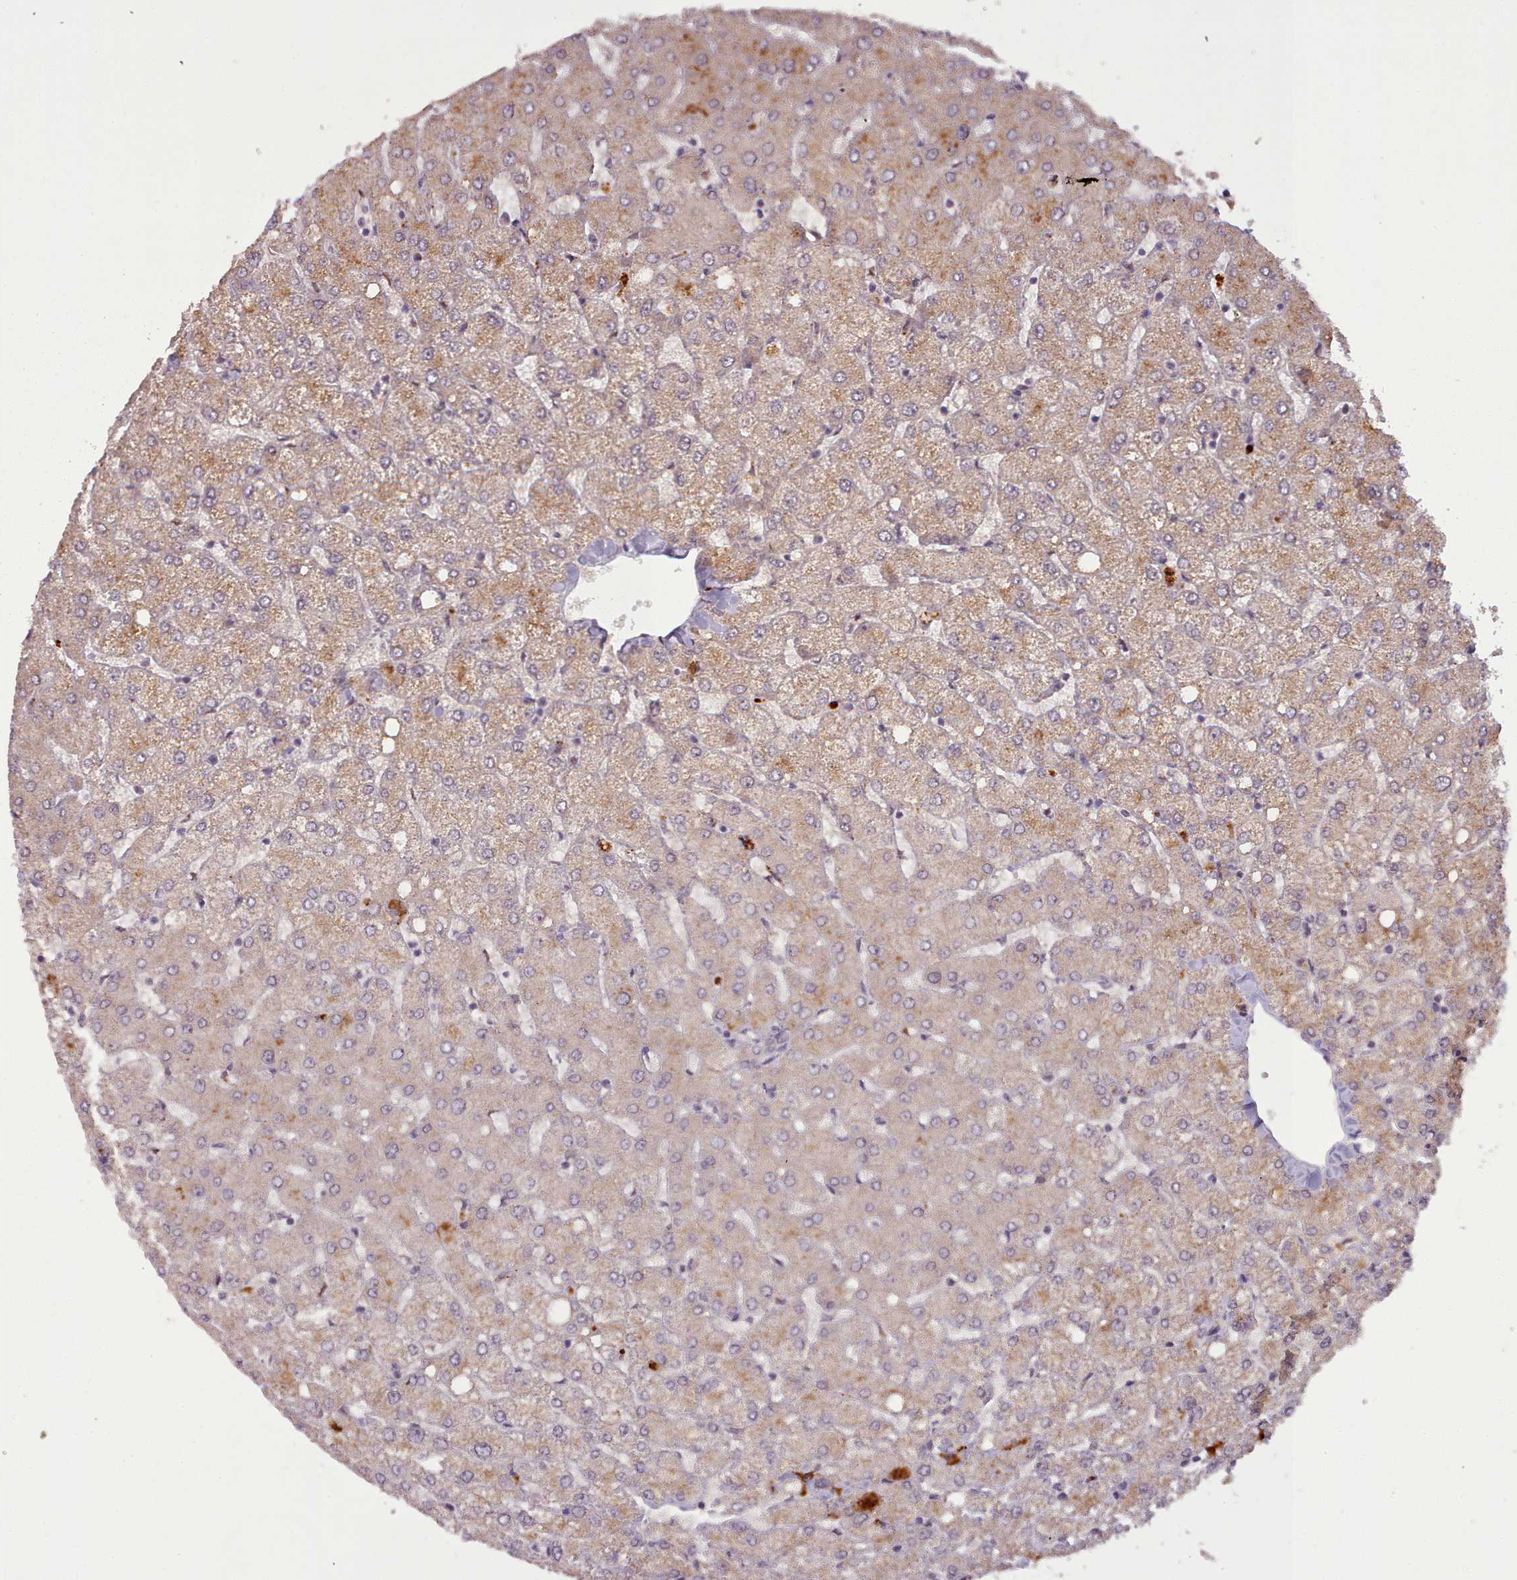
{"staining": {"intensity": "negative", "quantity": "none", "location": "none"}, "tissue": "liver", "cell_type": "Cholangiocytes", "image_type": "normal", "snomed": [{"axis": "morphology", "description": "Normal tissue, NOS"}, {"axis": "topography", "description": "Liver"}], "caption": "DAB immunohistochemical staining of normal liver demonstrates no significant expression in cholangiocytes.", "gene": "CDC6", "patient": {"sex": "female", "age": 54}}